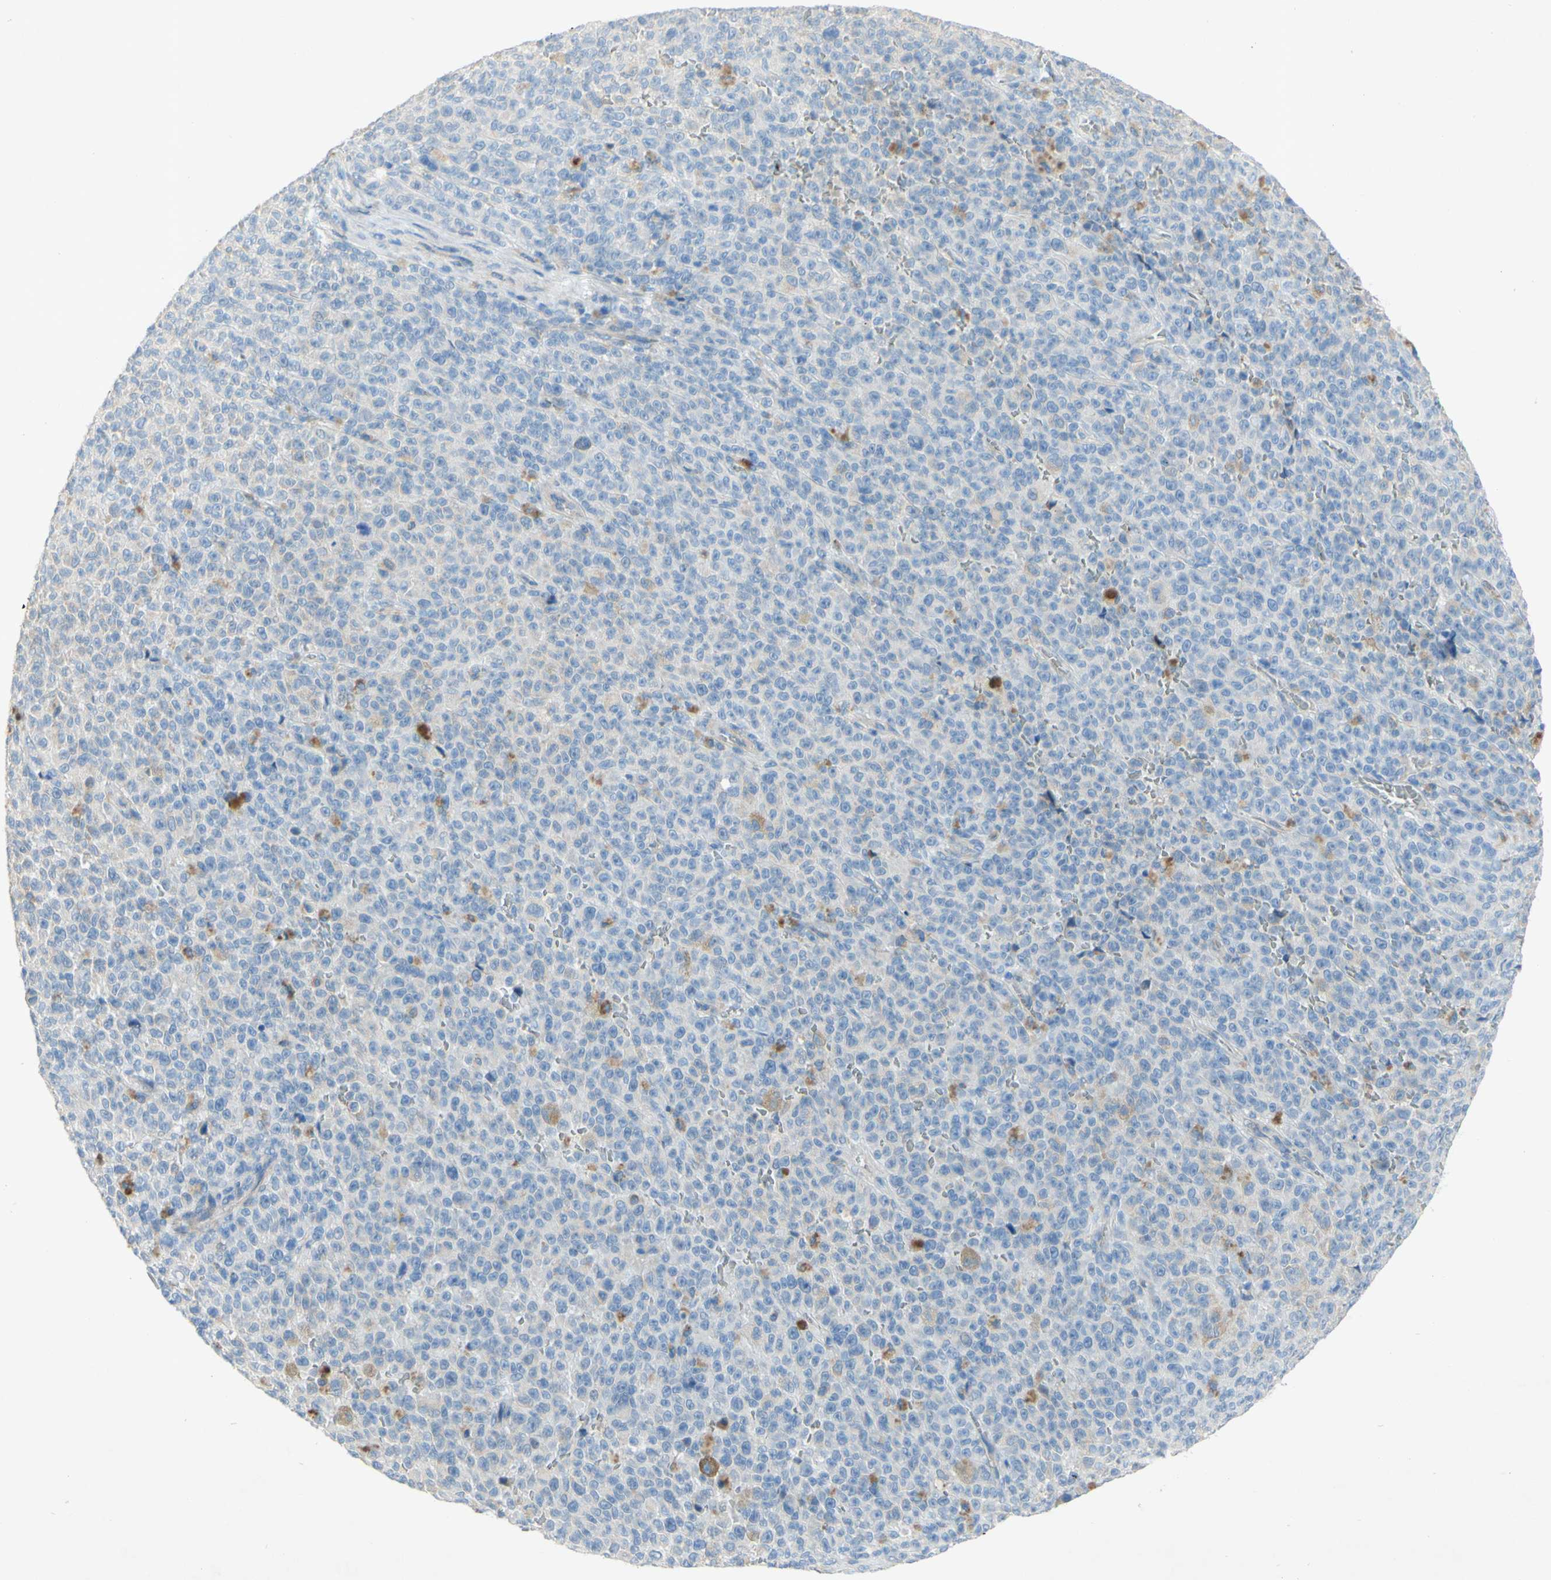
{"staining": {"intensity": "negative", "quantity": "none", "location": "none"}, "tissue": "melanoma", "cell_type": "Tumor cells", "image_type": "cancer", "snomed": [{"axis": "morphology", "description": "Malignant melanoma, NOS"}, {"axis": "topography", "description": "Skin"}], "caption": "Malignant melanoma was stained to show a protein in brown. There is no significant positivity in tumor cells.", "gene": "ACADL", "patient": {"sex": "female", "age": 82}}